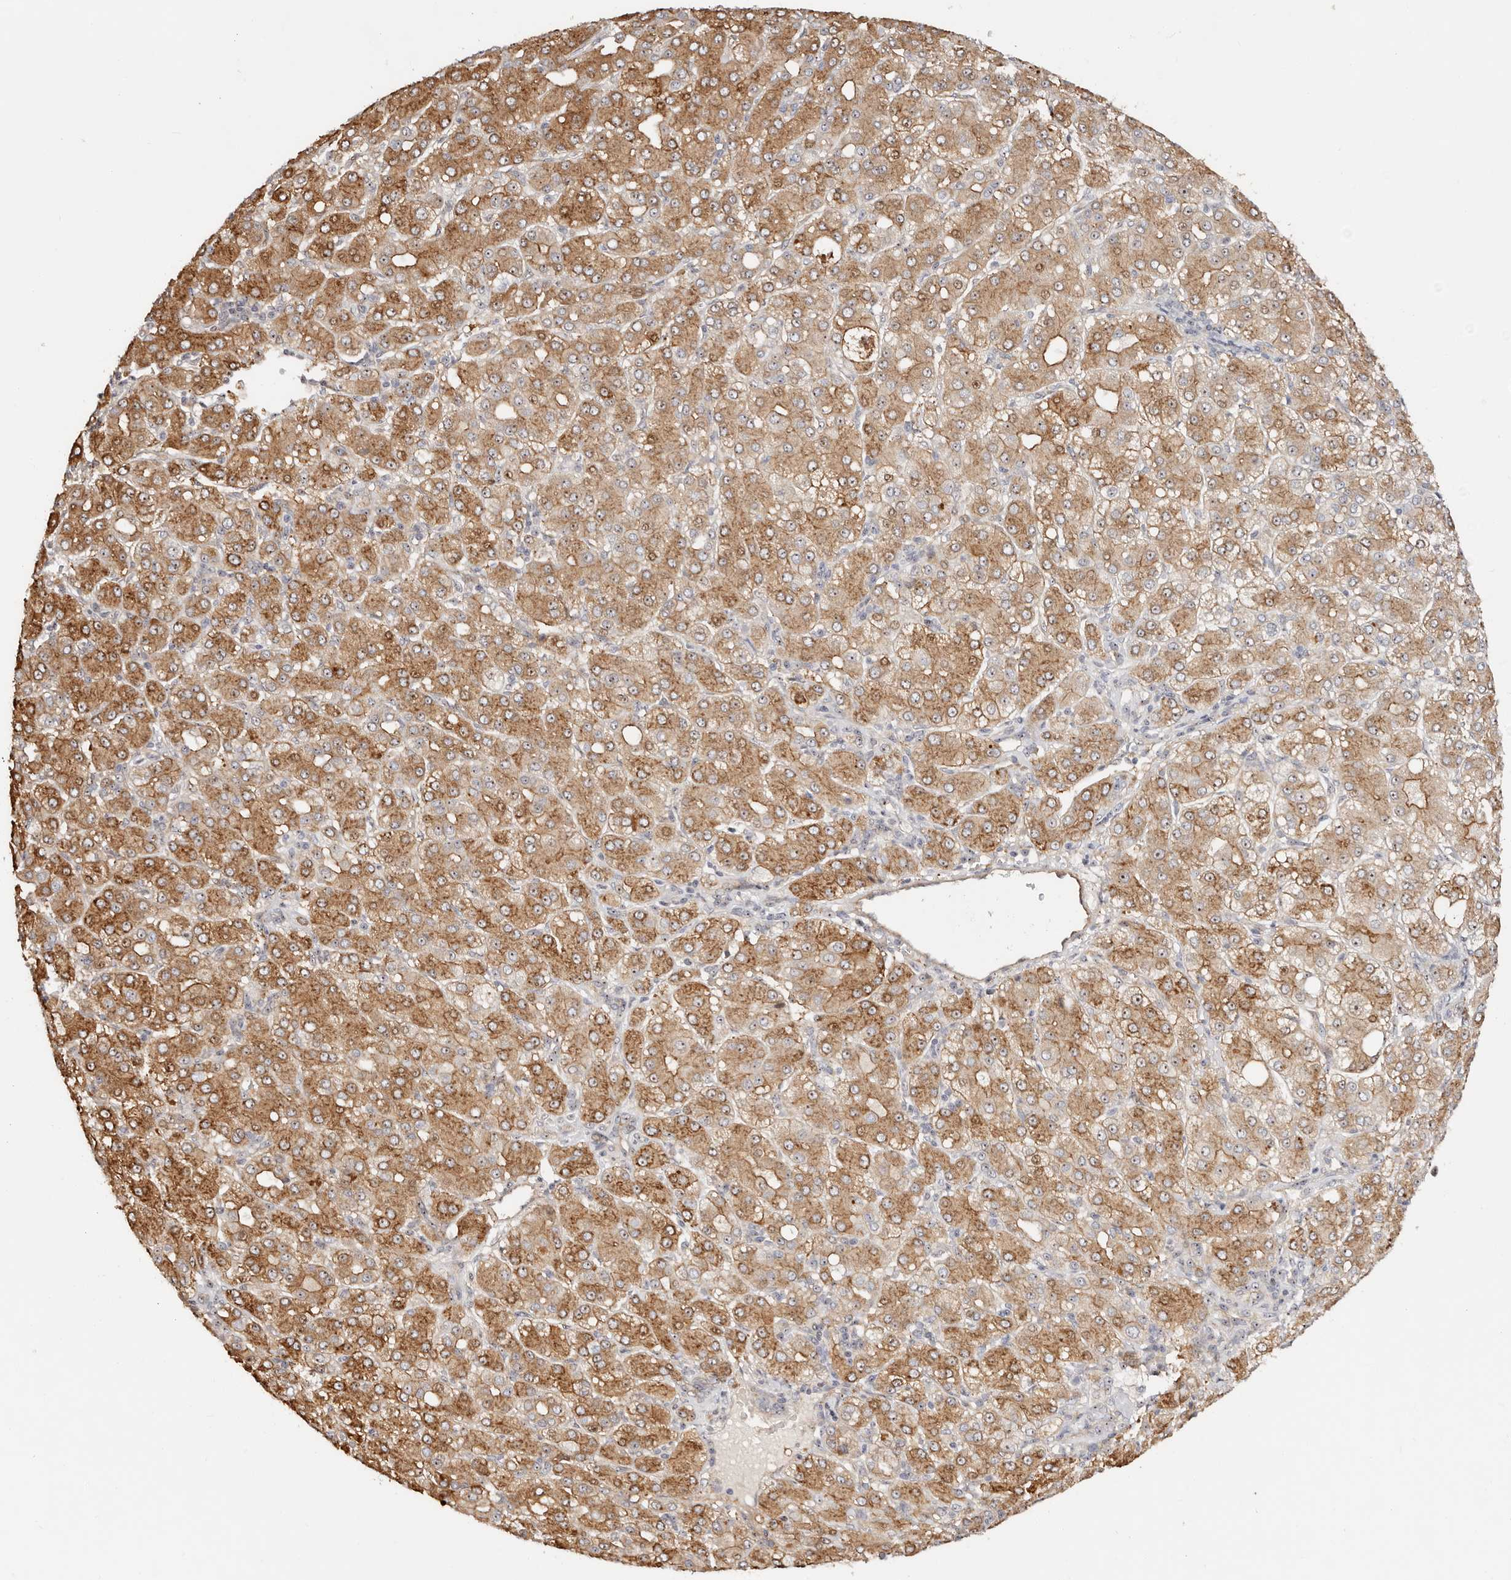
{"staining": {"intensity": "moderate", "quantity": ">75%", "location": "cytoplasmic/membranous,nuclear"}, "tissue": "liver cancer", "cell_type": "Tumor cells", "image_type": "cancer", "snomed": [{"axis": "morphology", "description": "Carcinoma, Hepatocellular, NOS"}, {"axis": "topography", "description": "Liver"}], "caption": "Immunohistochemistry micrograph of neoplastic tissue: liver hepatocellular carcinoma stained using immunohistochemistry (IHC) exhibits medium levels of moderate protein expression localized specifically in the cytoplasmic/membranous and nuclear of tumor cells, appearing as a cytoplasmic/membranous and nuclear brown color.", "gene": "ODF2L", "patient": {"sex": "male", "age": 65}}